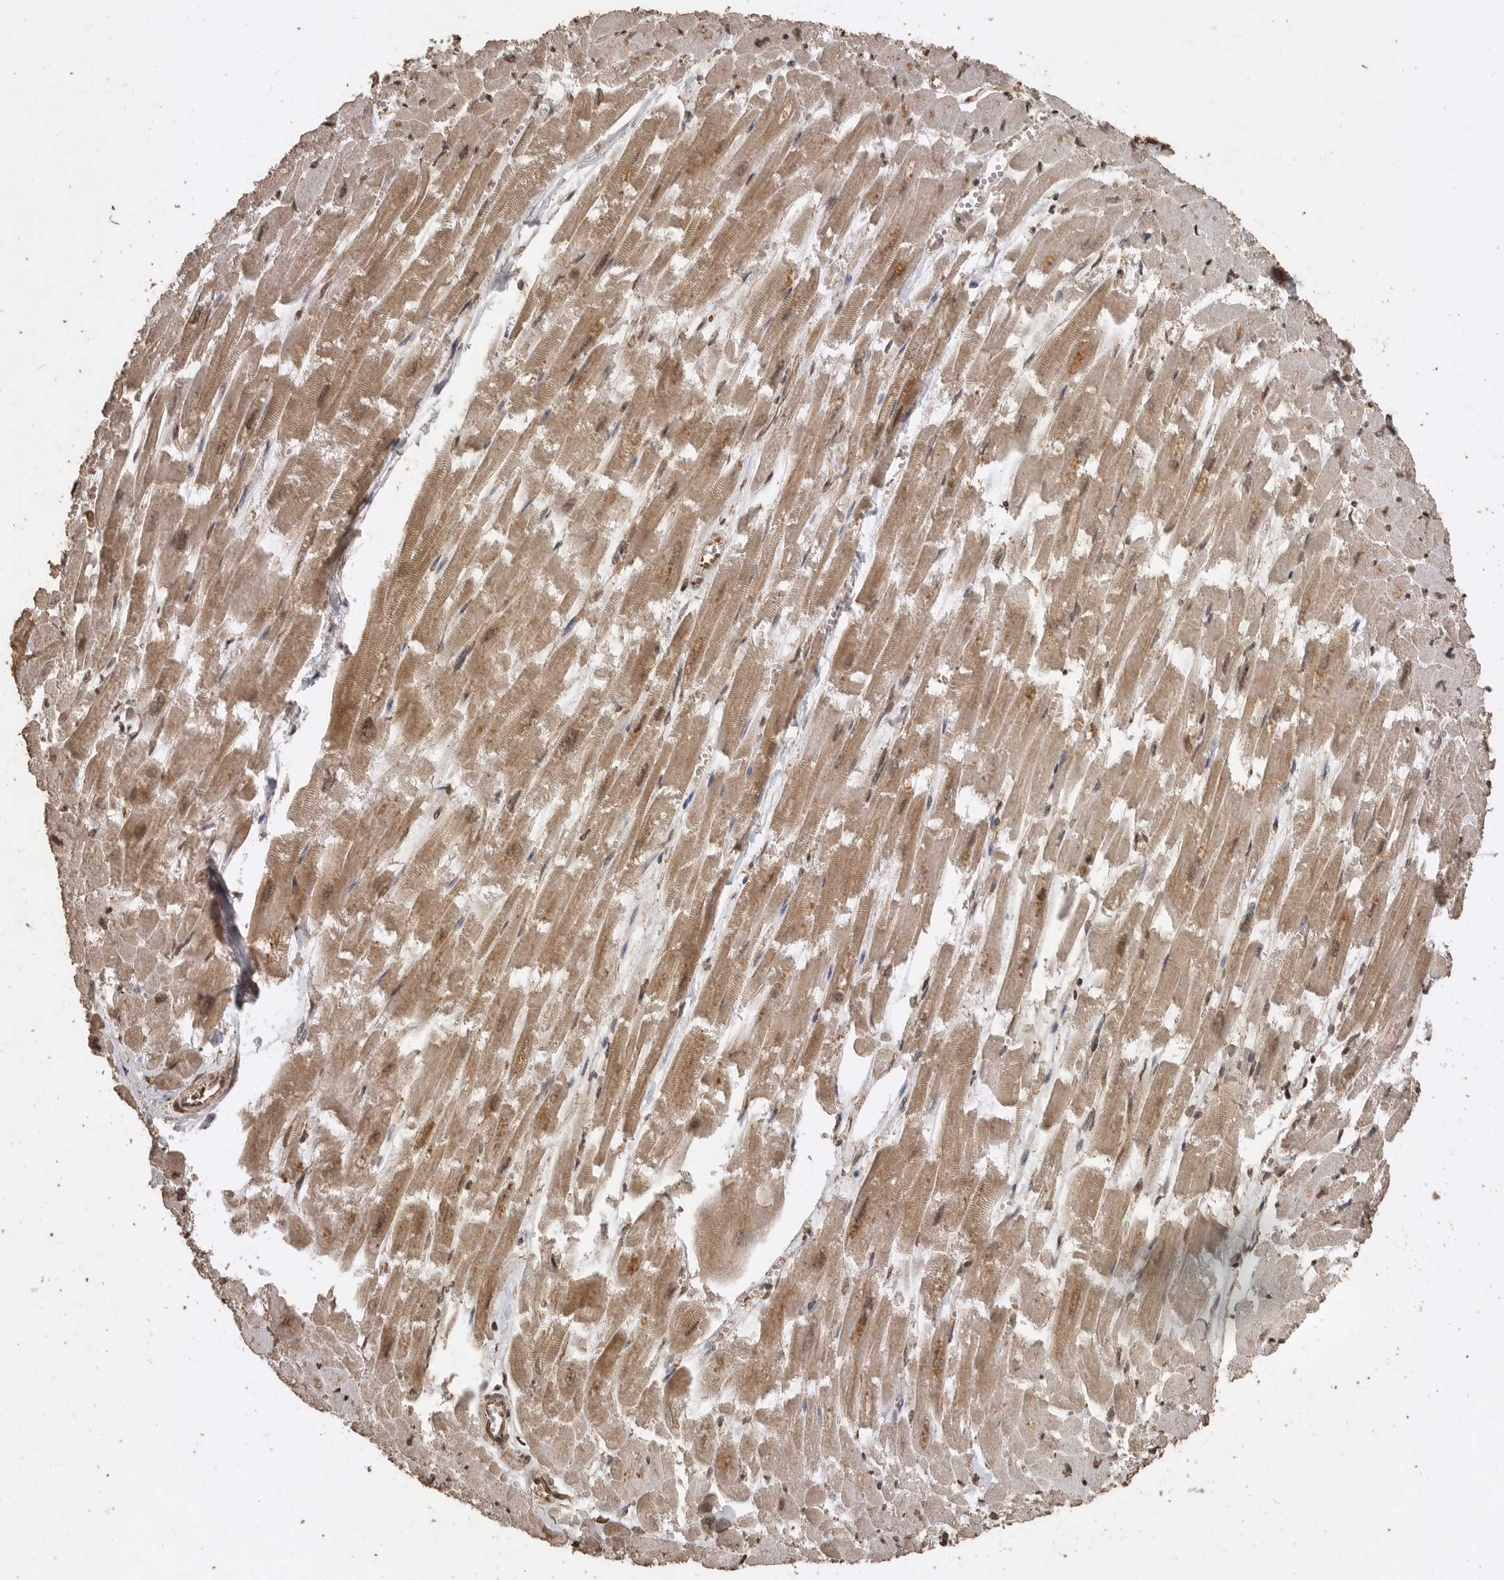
{"staining": {"intensity": "moderate", "quantity": ">75%", "location": "cytoplasmic/membranous"}, "tissue": "heart muscle", "cell_type": "Cardiomyocytes", "image_type": "normal", "snomed": [{"axis": "morphology", "description": "Normal tissue, NOS"}, {"axis": "topography", "description": "Heart"}], "caption": "Heart muscle stained for a protein (brown) exhibits moderate cytoplasmic/membranous positive expression in approximately >75% of cardiomyocytes.", "gene": "PINK1", "patient": {"sex": "male", "age": 54}}